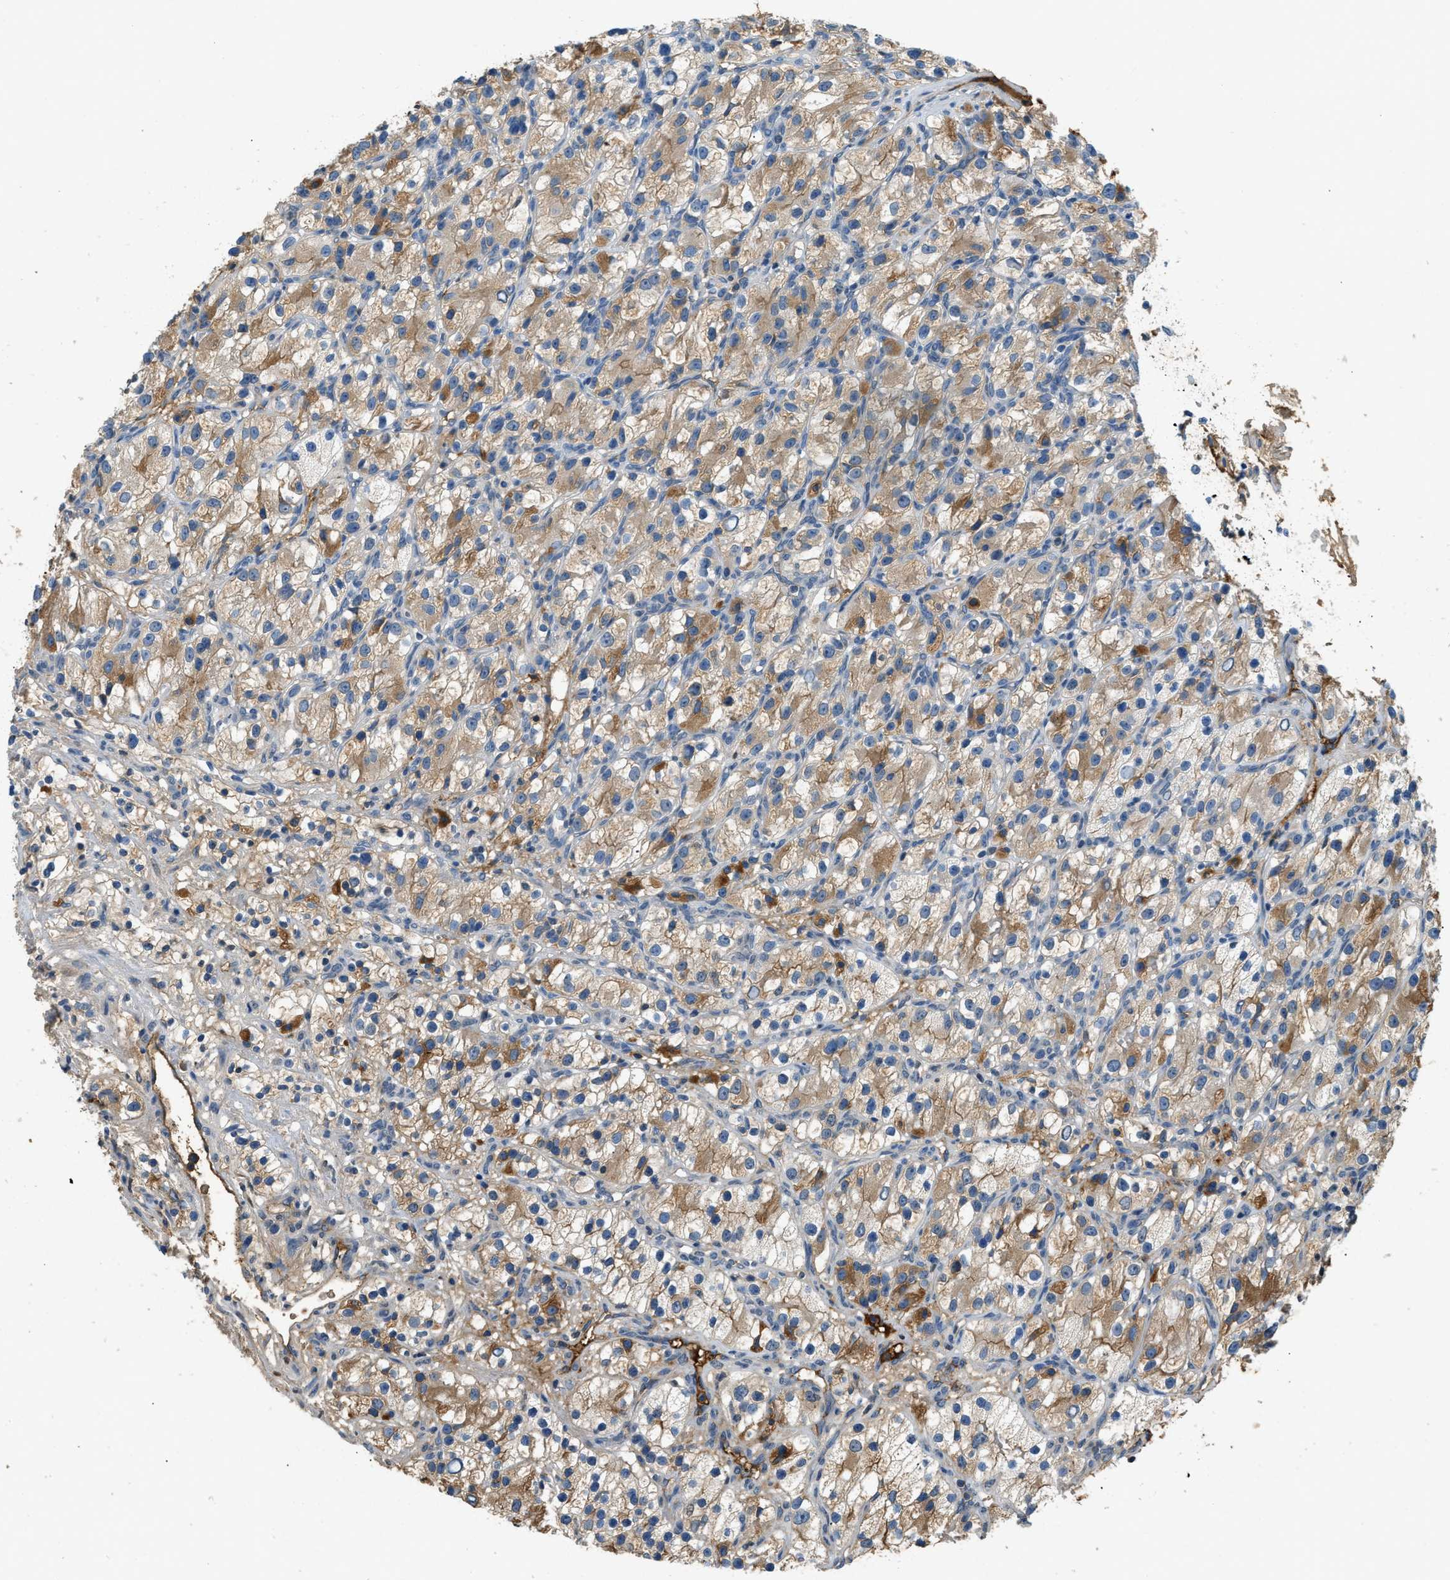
{"staining": {"intensity": "weak", "quantity": ">75%", "location": "cytoplasmic/membranous"}, "tissue": "renal cancer", "cell_type": "Tumor cells", "image_type": "cancer", "snomed": [{"axis": "morphology", "description": "Adenocarcinoma, NOS"}, {"axis": "topography", "description": "Kidney"}], "caption": "Immunohistochemistry (IHC) micrograph of neoplastic tissue: renal cancer (adenocarcinoma) stained using immunohistochemistry shows low levels of weak protein expression localized specifically in the cytoplasmic/membranous of tumor cells, appearing as a cytoplasmic/membranous brown color.", "gene": "STC1", "patient": {"sex": "female", "age": 57}}